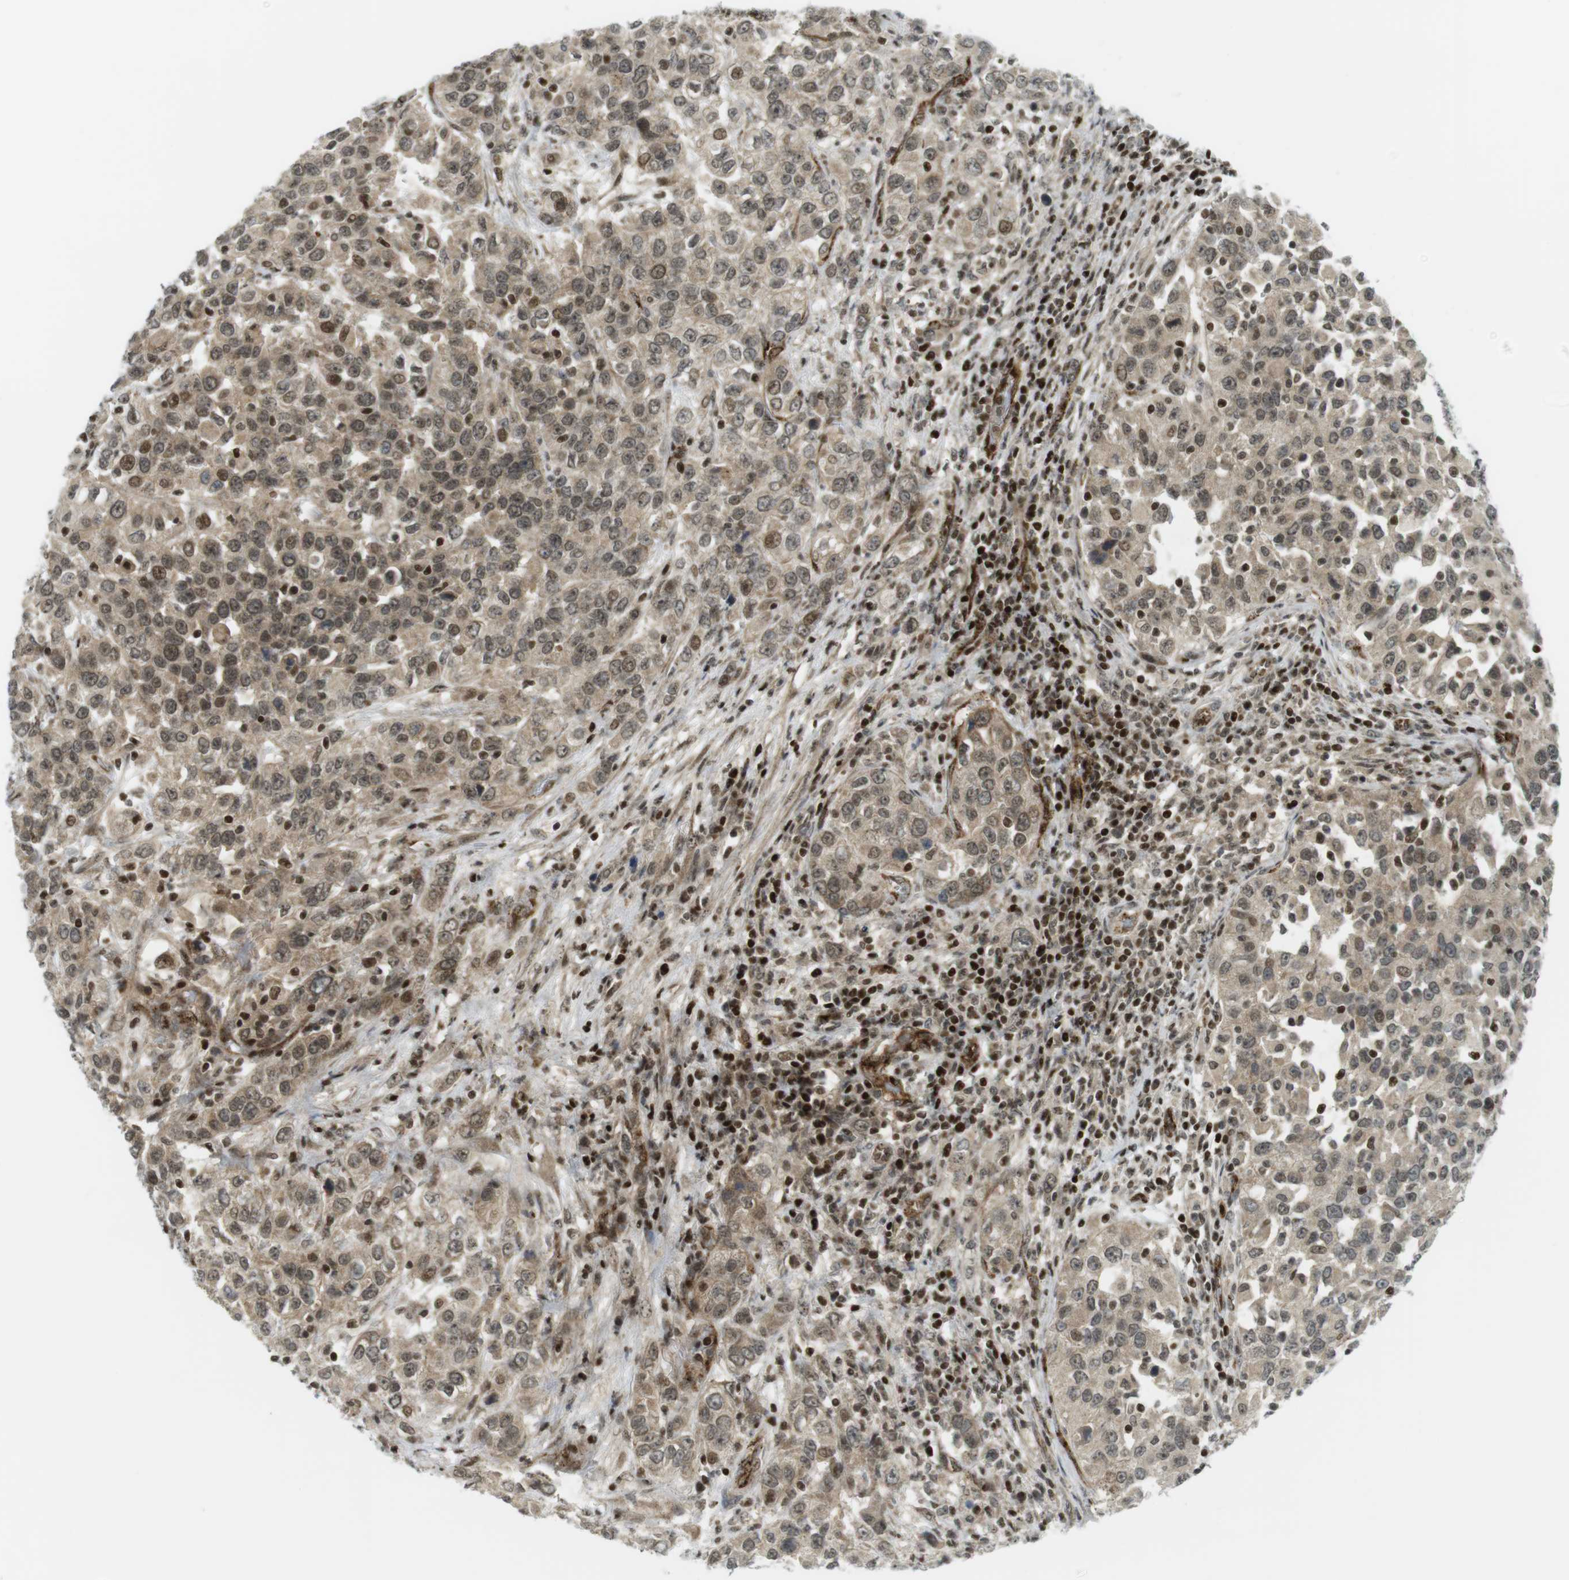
{"staining": {"intensity": "weak", "quantity": ">75%", "location": "cytoplasmic/membranous,nuclear"}, "tissue": "urothelial cancer", "cell_type": "Tumor cells", "image_type": "cancer", "snomed": [{"axis": "morphology", "description": "Urothelial carcinoma, High grade"}, {"axis": "topography", "description": "Urinary bladder"}], "caption": "Immunohistochemical staining of urothelial carcinoma (high-grade) exhibits low levels of weak cytoplasmic/membranous and nuclear protein expression in approximately >75% of tumor cells.", "gene": "PPP1R13B", "patient": {"sex": "female", "age": 80}}